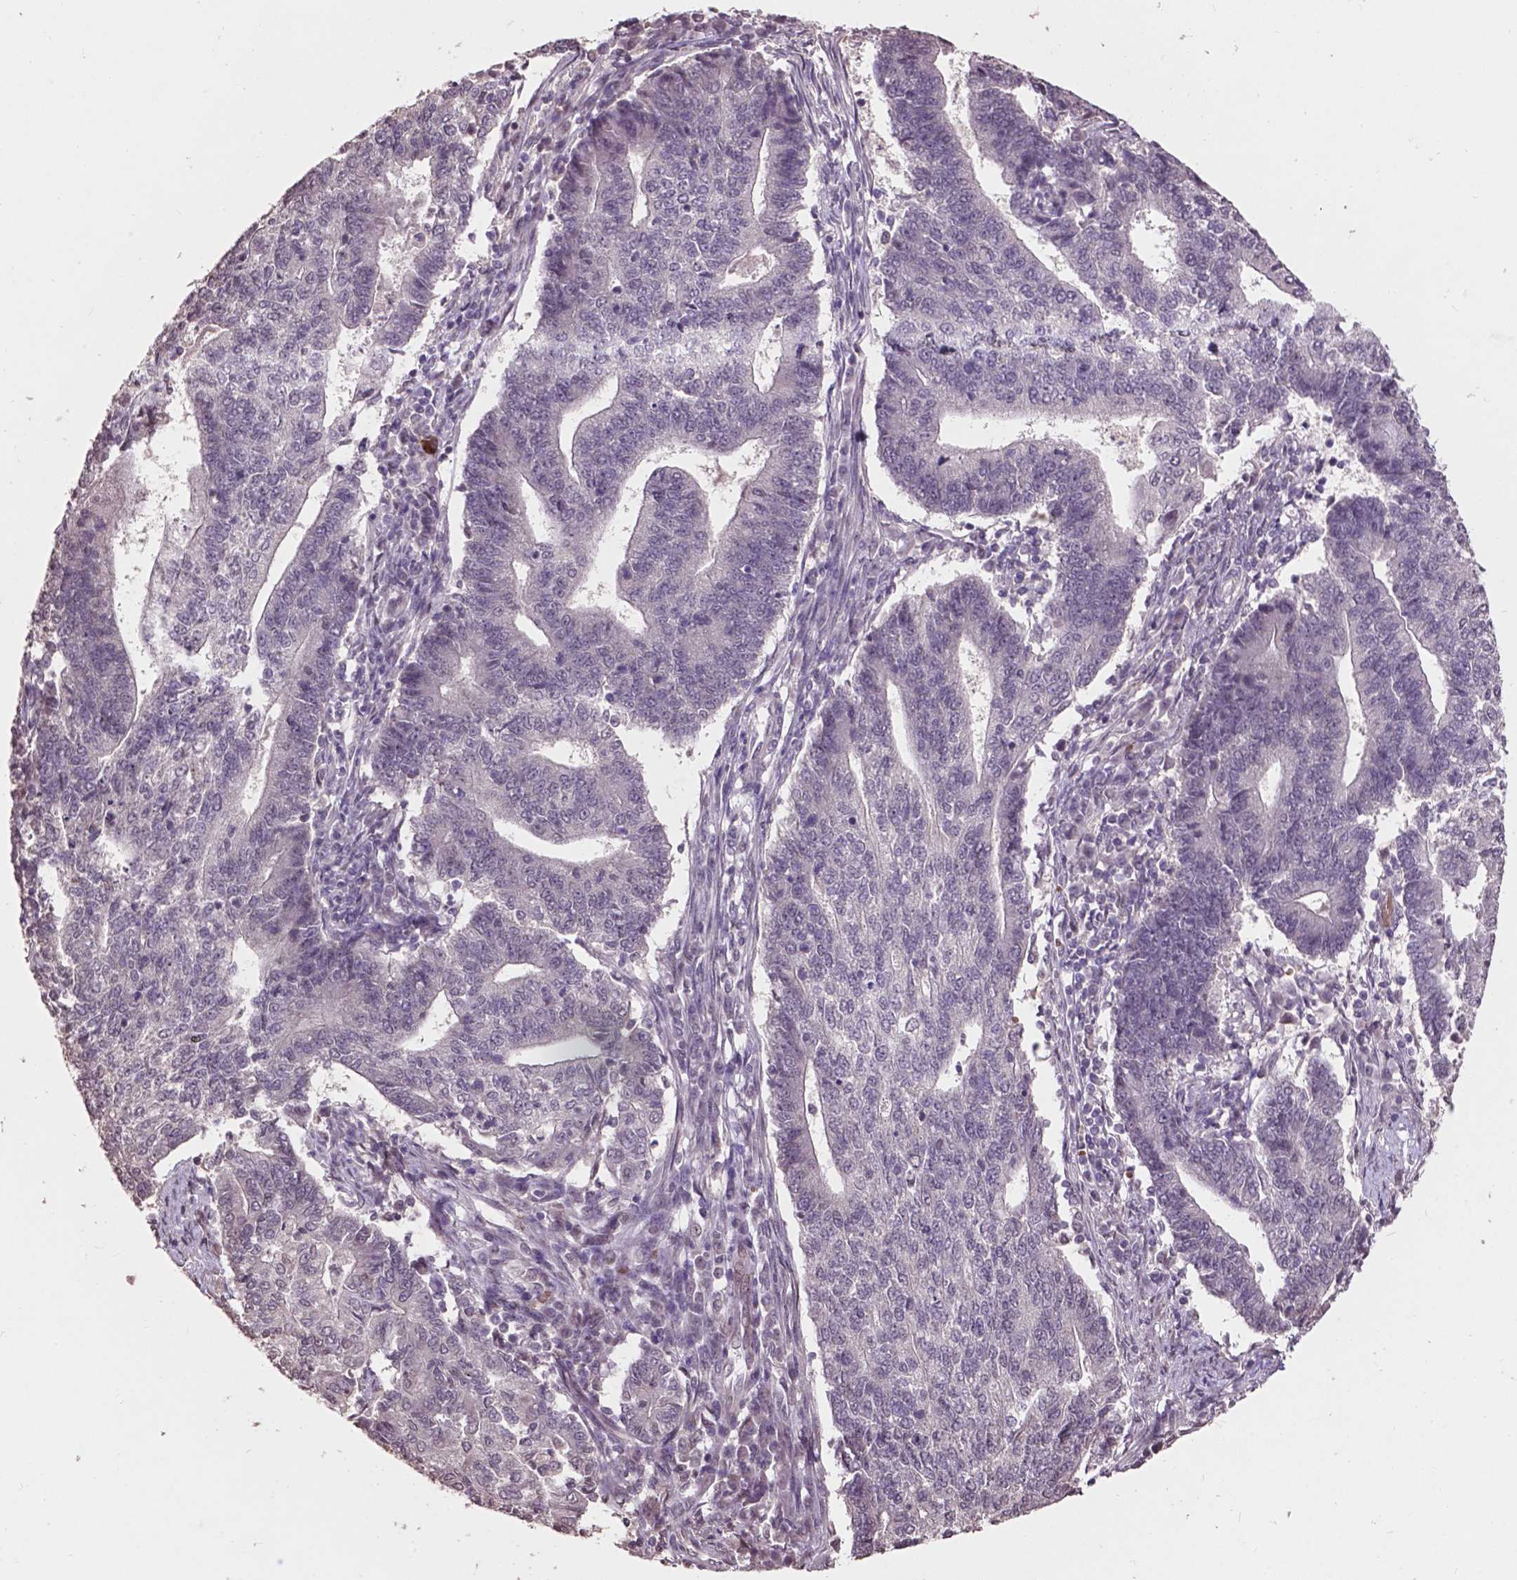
{"staining": {"intensity": "negative", "quantity": "none", "location": "none"}, "tissue": "endometrial cancer", "cell_type": "Tumor cells", "image_type": "cancer", "snomed": [{"axis": "morphology", "description": "Adenocarcinoma, NOS"}, {"axis": "topography", "description": "Uterus"}, {"axis": "topography", "description": "Endometrium"}], "caption": "Immunohistochemistry (IHC) image of neoplastic tissue: human endometrial cancer (adenocarcinoma) stained with DAB reveals no significant protein expression in tumor cells. (IHC, brightfield microscopy, high magnification).", "gene": "GLRA2", "patient": {"sex": "female", "age": 54}}